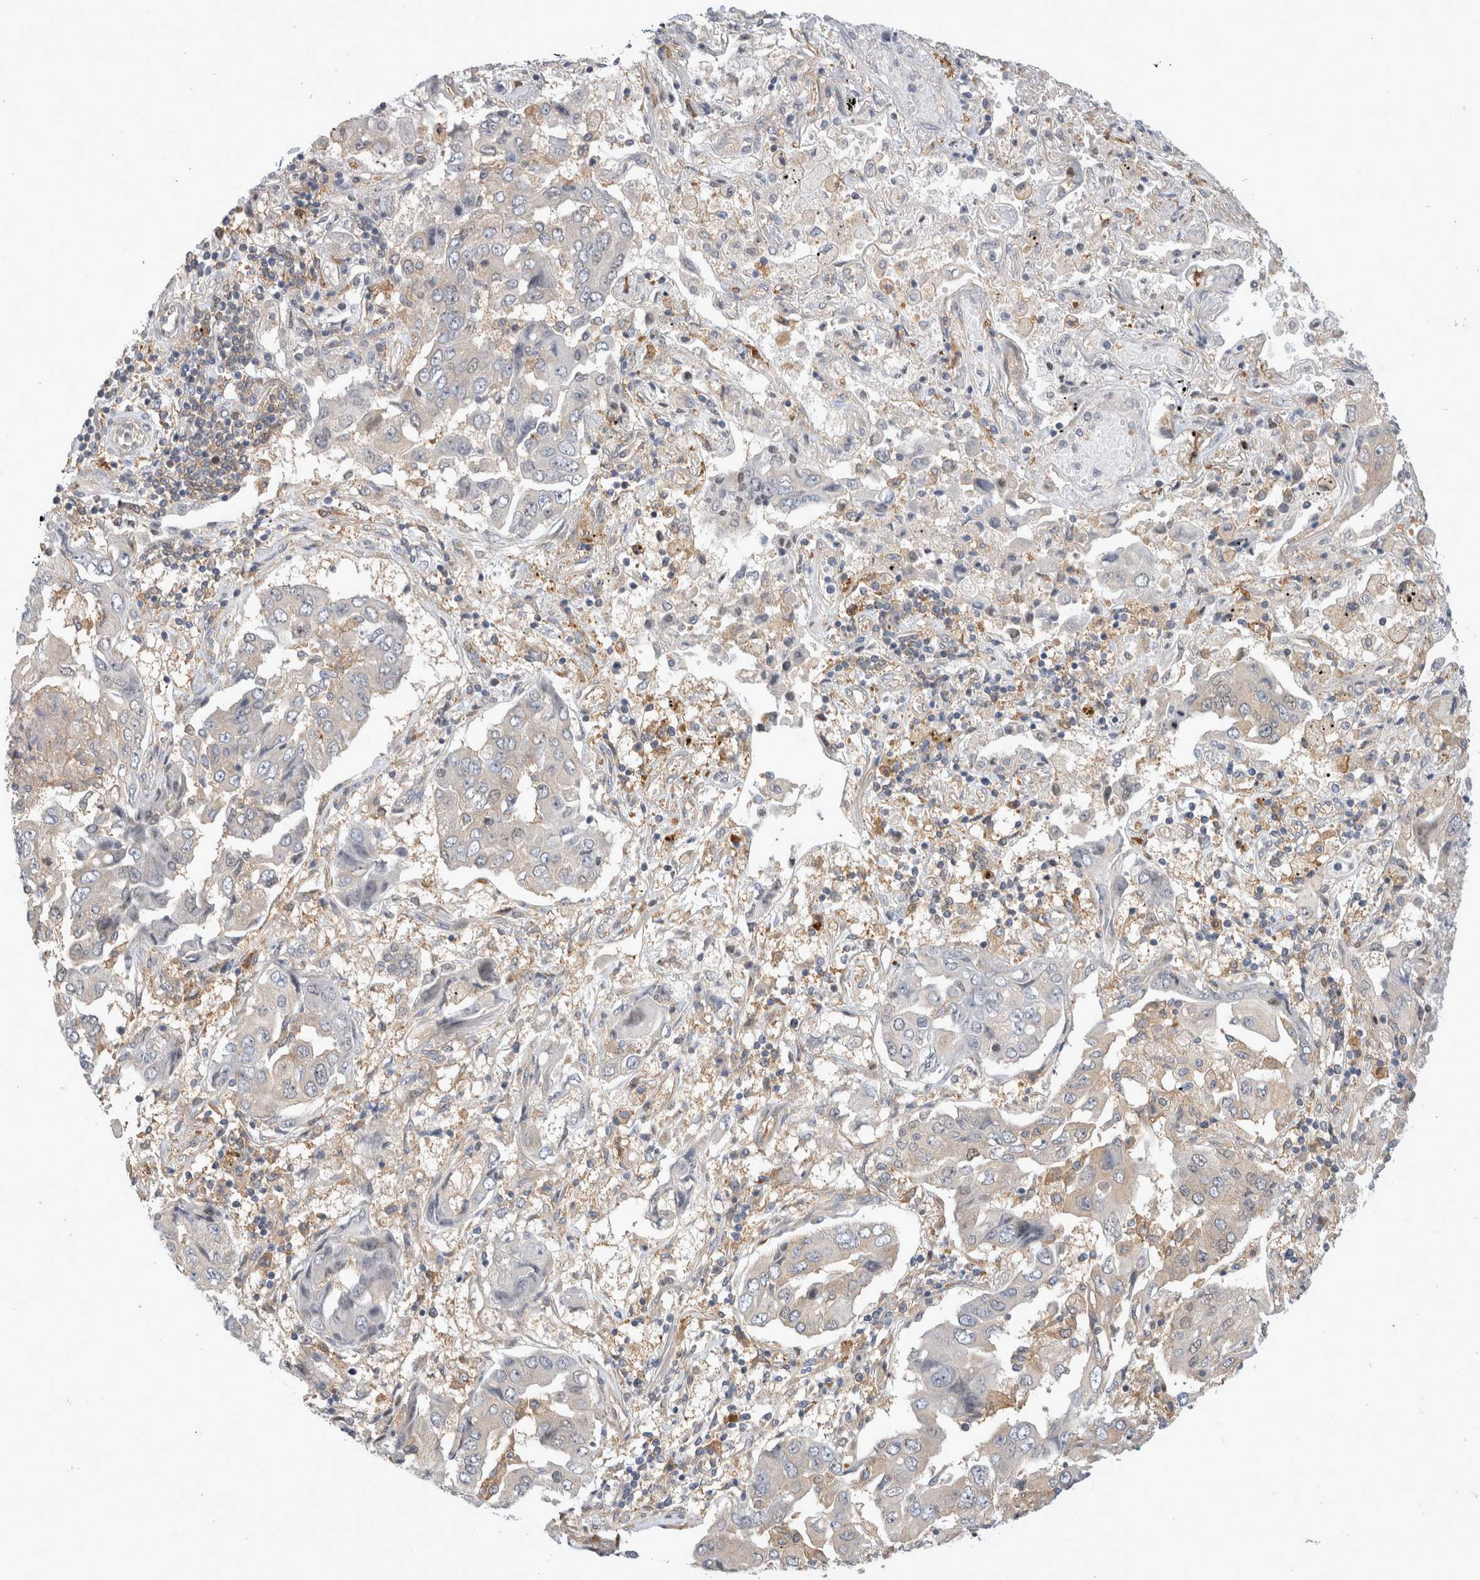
{"staining": {"intensity": "weak", "quantity": "<25%", "location": "cytoplasmic/membranous"}, "tissue": "lung cancer", "cell_type": "Tumor cells", "image_type": "cancer", "snomed": [{"axis": "morphology", "description": "Adenocarcinoma, NOS"}, {"axis": "topography", "description": "Lung"}], "caption": "This is an immunohistochemistry micrograph of human adenocarcinoma (lung). There is no positivity in tumor cells.", "gene": "CDCA7L", "patient": {"sex": "female", "age": 65}}